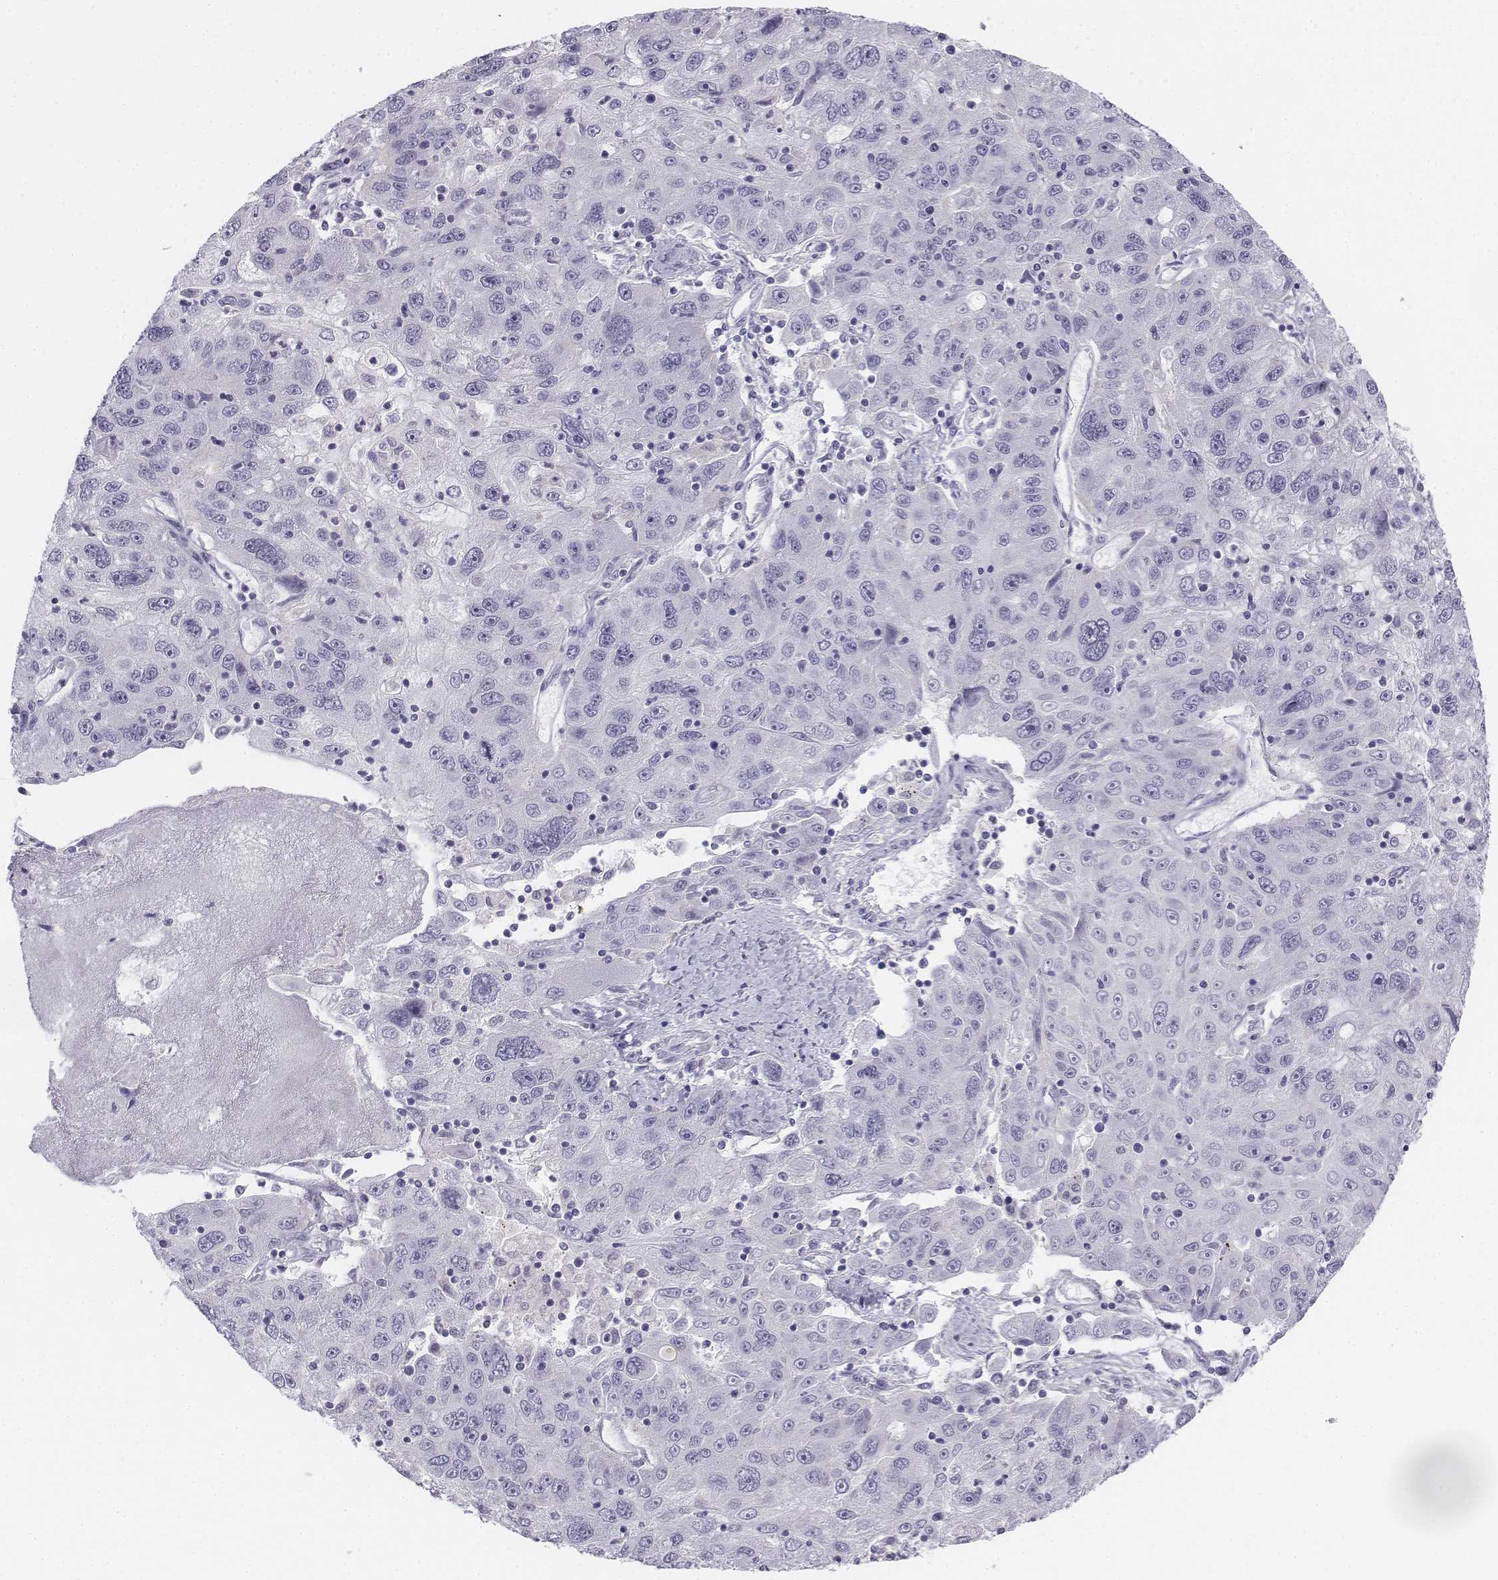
{"staining": {"intensity": "negative", "quantity": "none", "location": "none"}, "tissue": "stomach cancer", "cell_type": "Tumor cells", "image_type": "cancer", "snomed": [{"axis": "morphology", "description": "Adenocarcinoma, NOS"}, {"axis": "topography", "description": "Stomach"}], "caption": "Immunohistochemistry (IHC) image of stomach adenocarcinoma stained for a protein (brown), which exhibits no positivity in tumor cells.", "gene": "TH", "patient": {"sex": "male", "age": 56}}